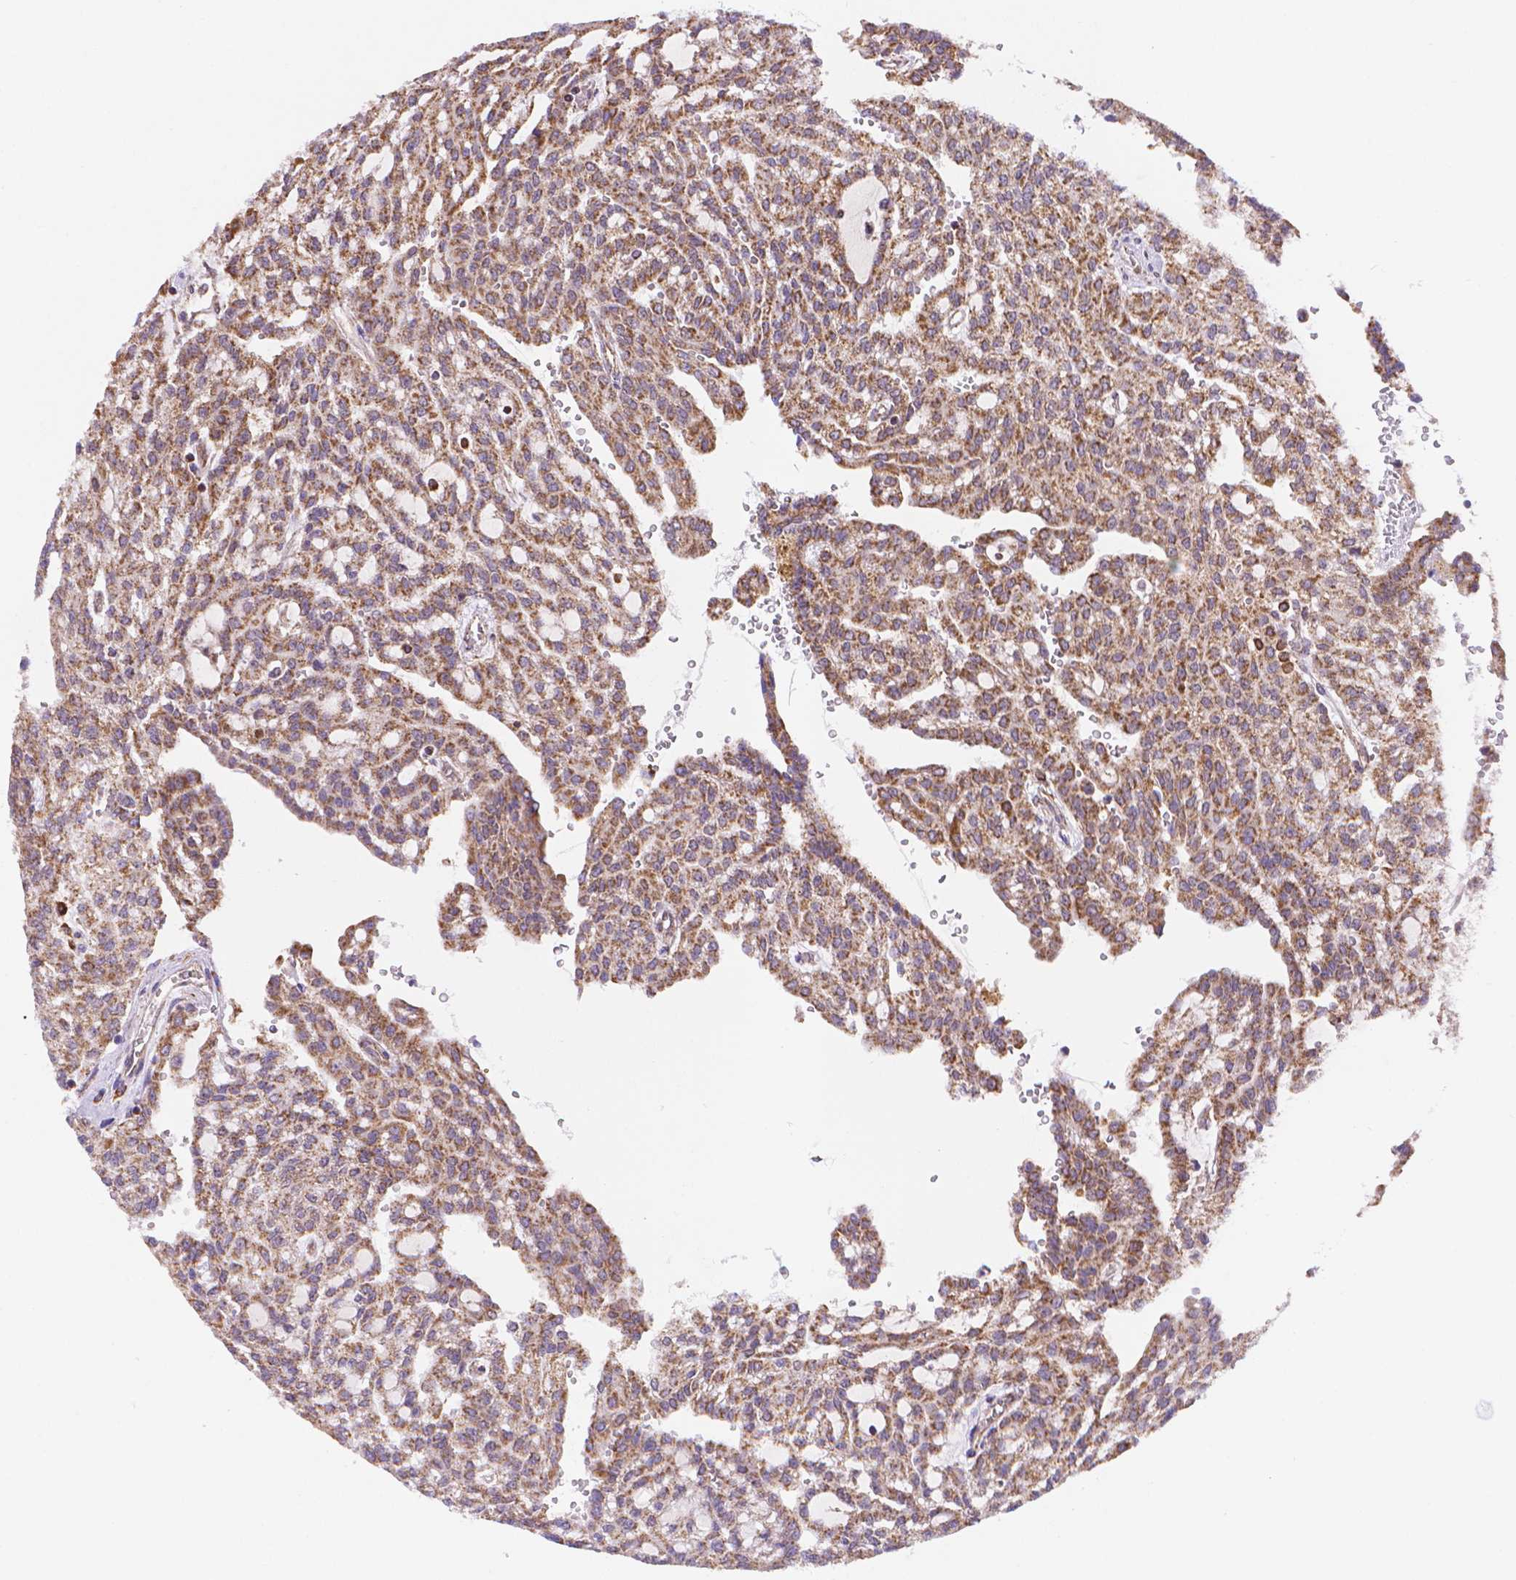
{"staining": {"intensity": "moderate", "quantity": ">75%", "location": "cytoplasmic/membranous"}, "tissue": "renal cancer", "cell_type": "Tumor cells", "image_type": "cancer", "snomed": [{"axis": "morphology", "description": "Adenocarcinoma, NOS"}, {"axis": "topography", "description": "Kidney"}], "caption": "There is medium levels of moderate cytoplasmic/membranous staining in tumor cells of renal adenocarcinoma, as demonstrated by immunohistochemical staining (brown color).", "gene": "CYYR1", "patient": {"sex": "male", "age": 63}}